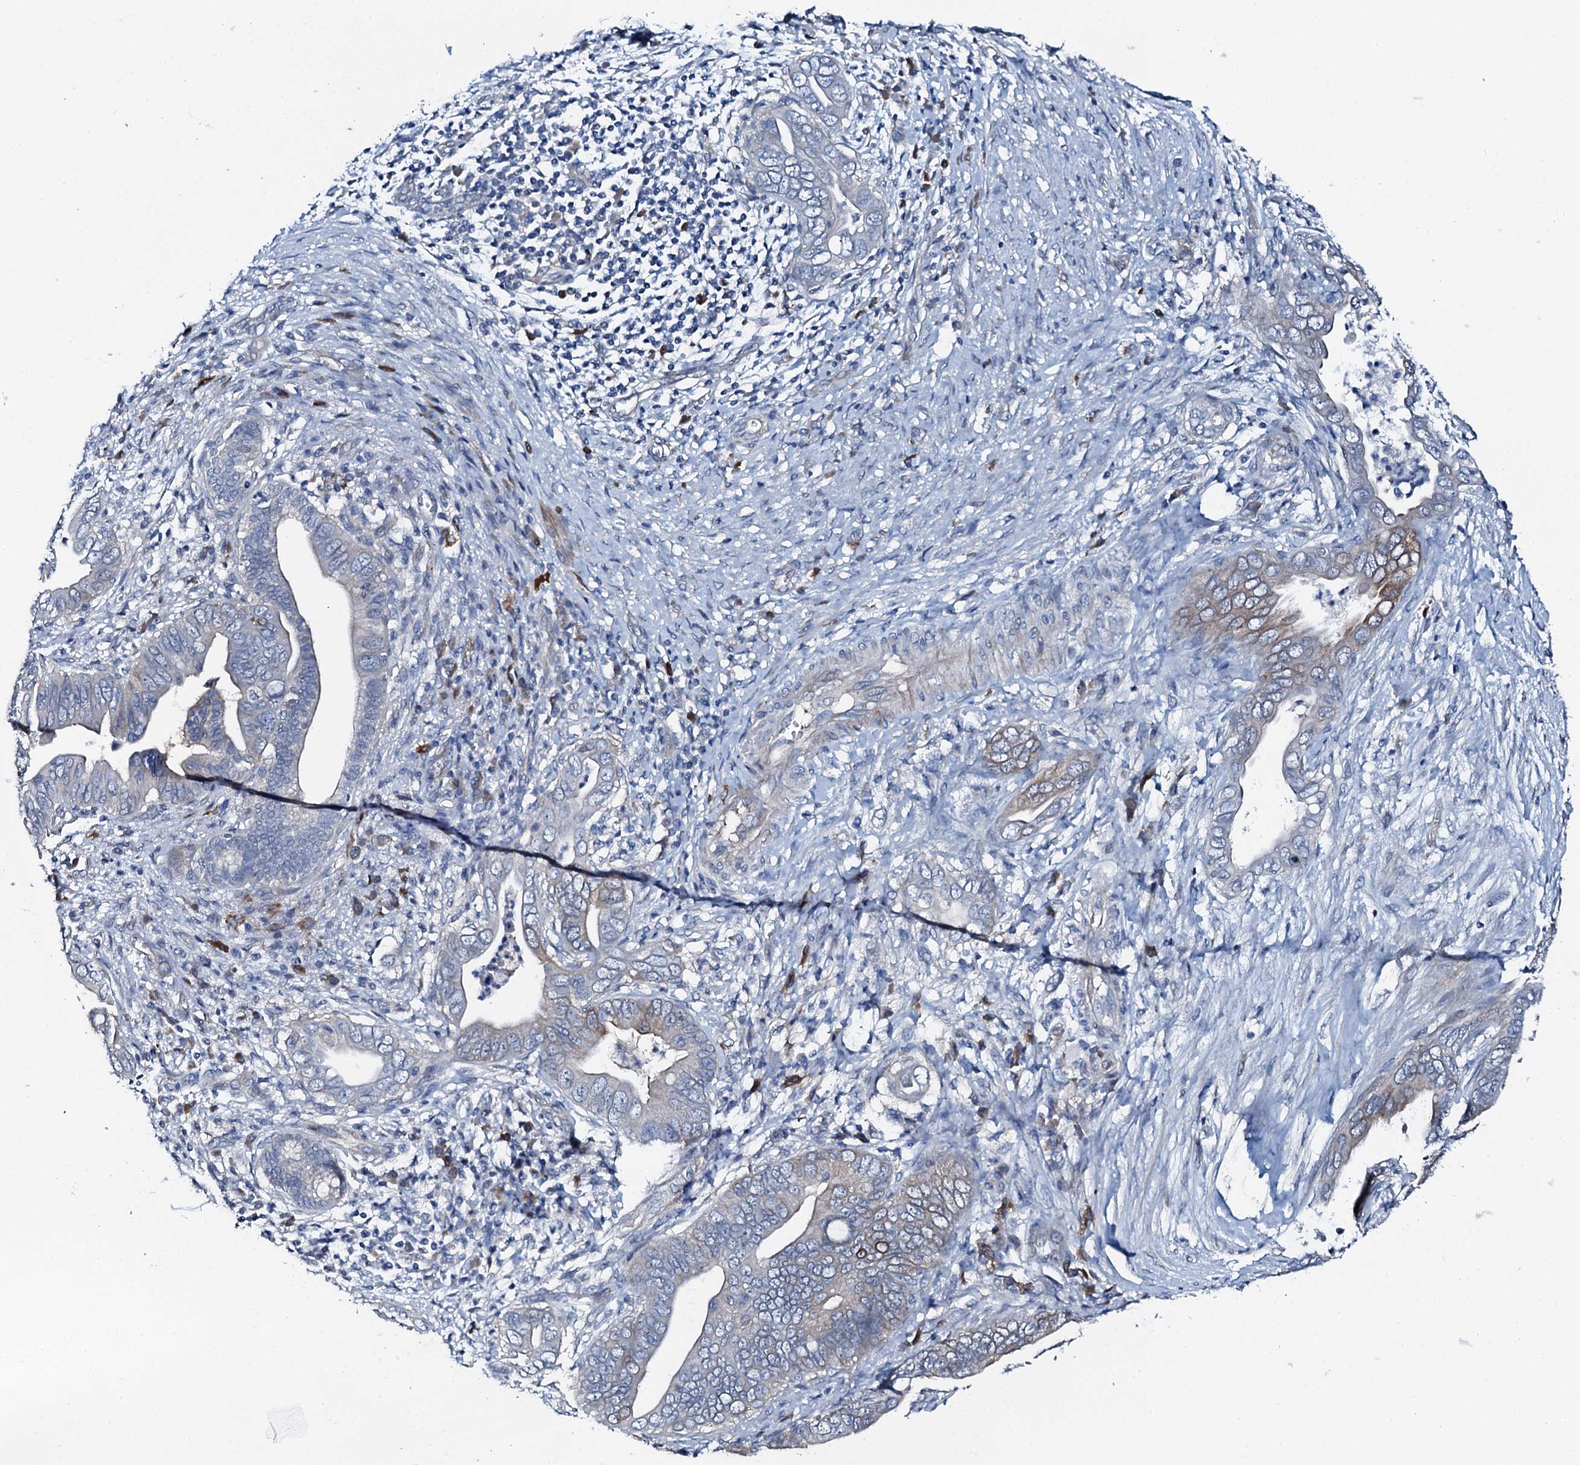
{"staining": {"intensity": "moderate", "quantity": "<25%", "location": "cytoplasmic/membranous"}, "tissue": "pancreatic cancer", "cell_type": "Tumor cells", "image_type": "cancer", "snomed": [{"axis": "morphology", "description": "Adenocarcinoma, NOS"}, {"axis": "topography", "description": "Pancreas"}], "caption": "This histopathology image reveals adenocarcinoma (pancreatic) stained with immunohistochemistry (IHC) to label a protein in brown. The cytoplasmic/membranous of tumor cells show moderate positivity for the protein. Nuclei are counter-stained blue.", "gene": "GFOD2", "patient": {"sex": "male", "age": 75}}